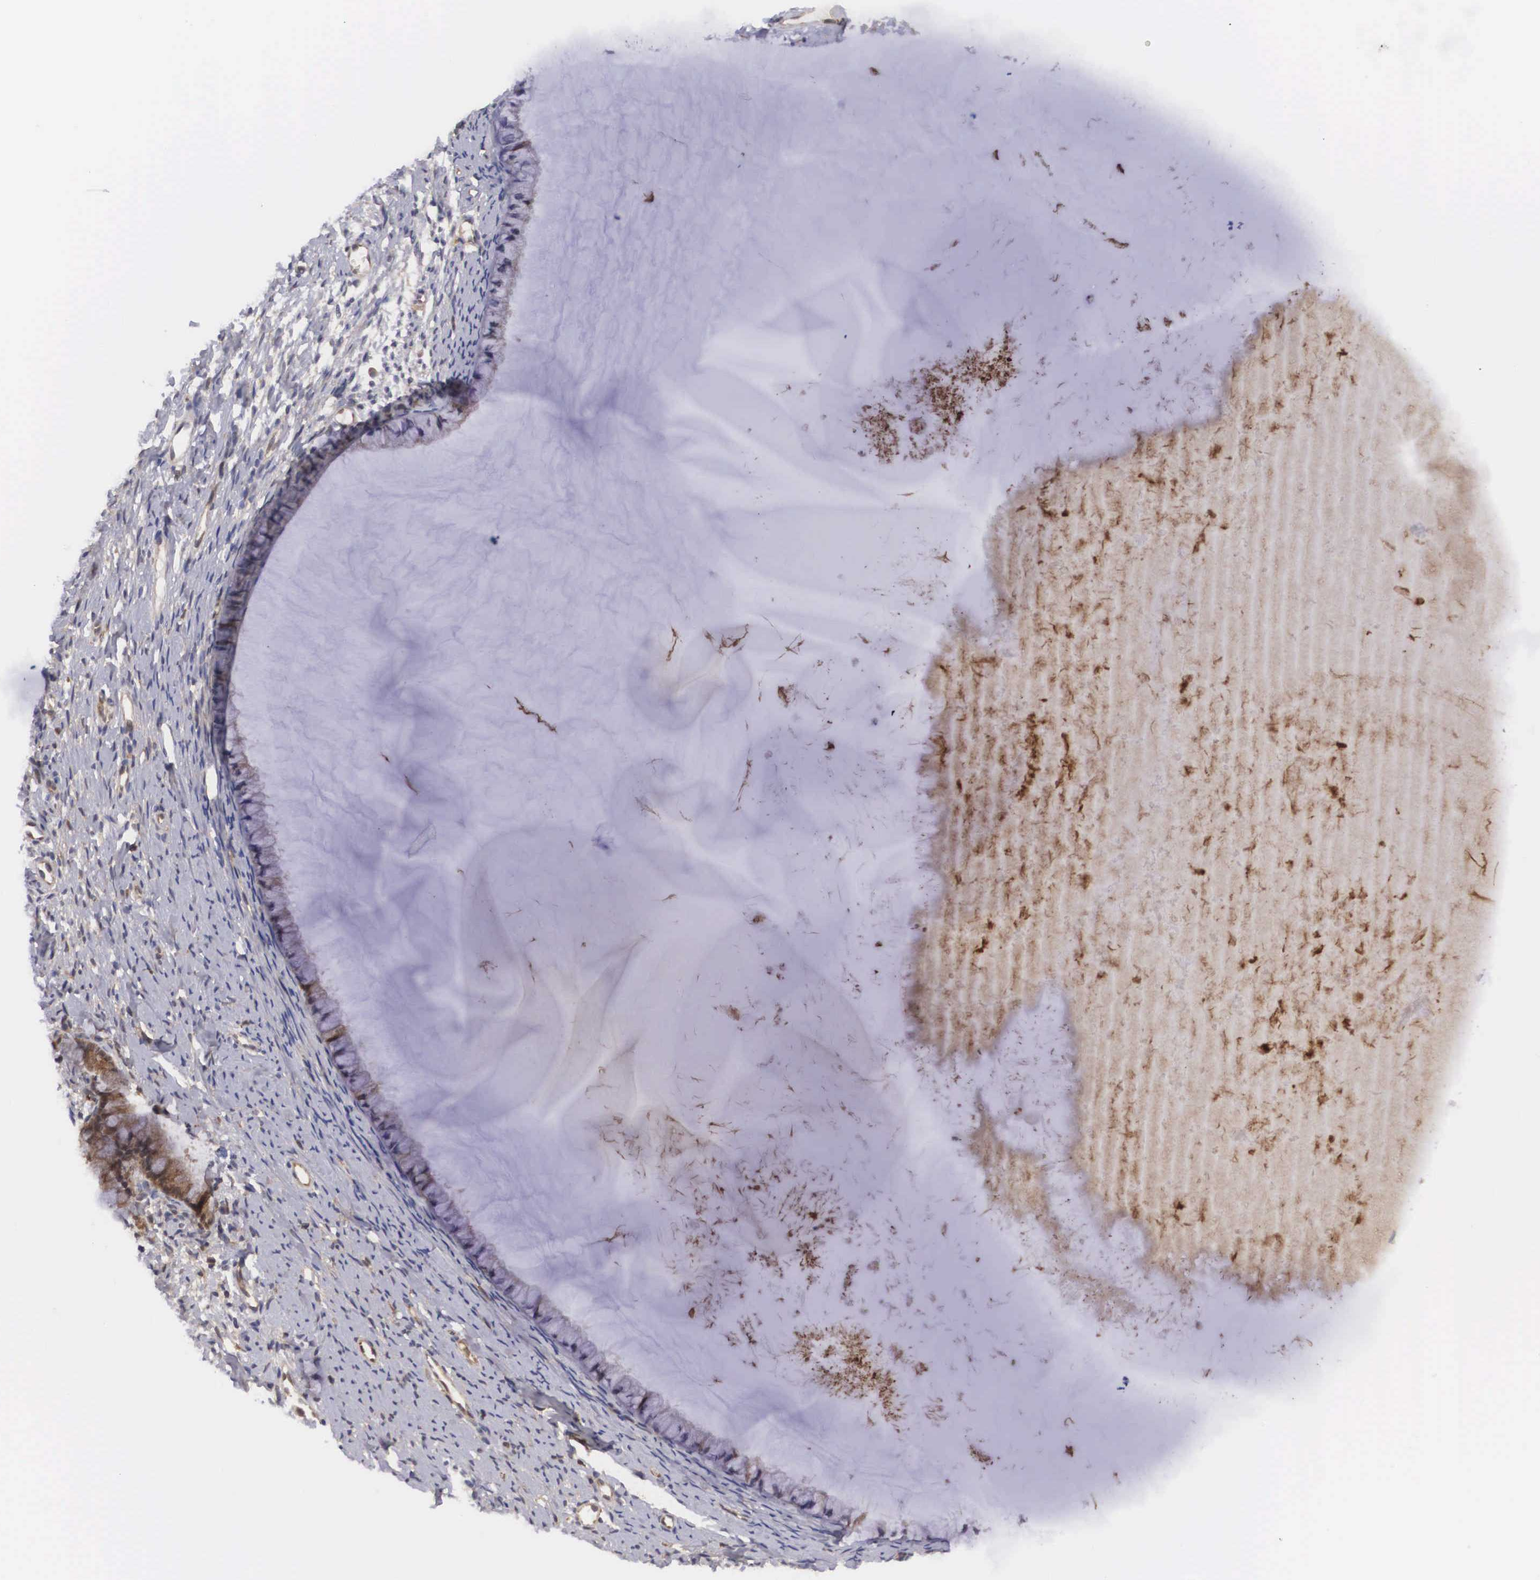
{"staining": {"intensity": "moderate", "quantity": "25%-75%", "location": "cytoplasmic/membranous,nuclear"}, "tissue": "cervix", "cell_type": "Glandular cells", "image_type": "normal", "snomed": [{"axis": "morphology", "description": "Normal tissue, NOS"}, {"axis": "topography", "description": "Cervix"}], "caption": "Moderate cytoplasmic/membranous,nuclear positivity is appreciated in approximately 25%-75% of glandular cells in unremarkable cervix. (DAB (3,3'-diaminobenzidine) IHC with brightfield microscopy, high magnification).", "gene": "ADSL", "patient": {"sex": "female", "age": 82}}